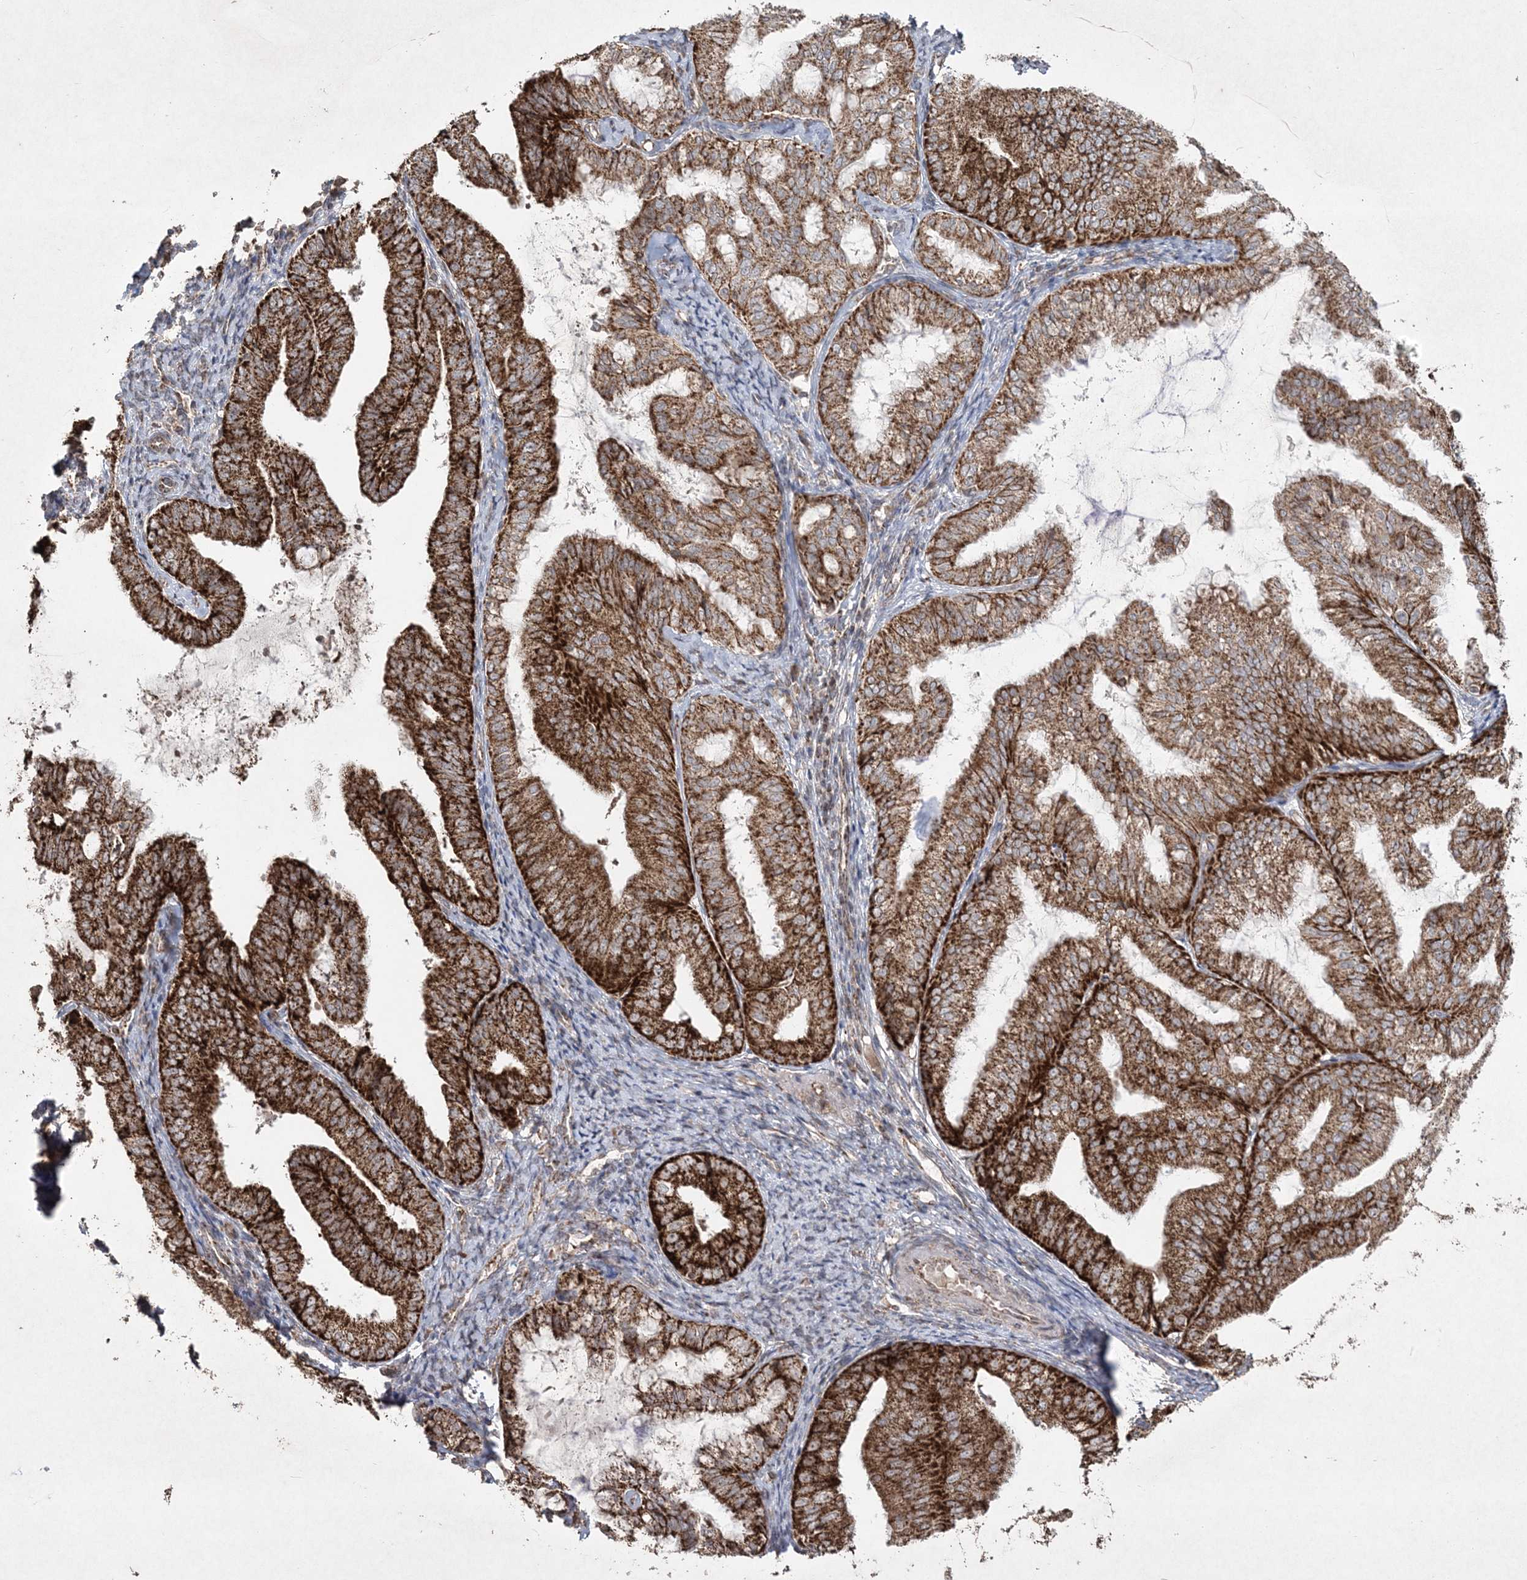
{"staining": {"intensity": "strong", "quantity": ">75%", "location": "cytoplasmic/membranous"}, "tissue": "endometrial cancer", "cell_type": "Tumor cells", "image_type": "cancer", "snomed": [{"axis": "morphology", "description": "Adenocarcinoma, NOS"}, {"axis": "topography", "description": "Endometrium"}], "caption": "High-power microscopy captured an immunohistochemistry photomicrograph of endometrial adenocarcinoma, revealing strong cytoplasmic/membranous positivity in approximately >75% of tumor cells.", "gene": "LRPPRC", "patient": {"sex": "female", "age": 63}}